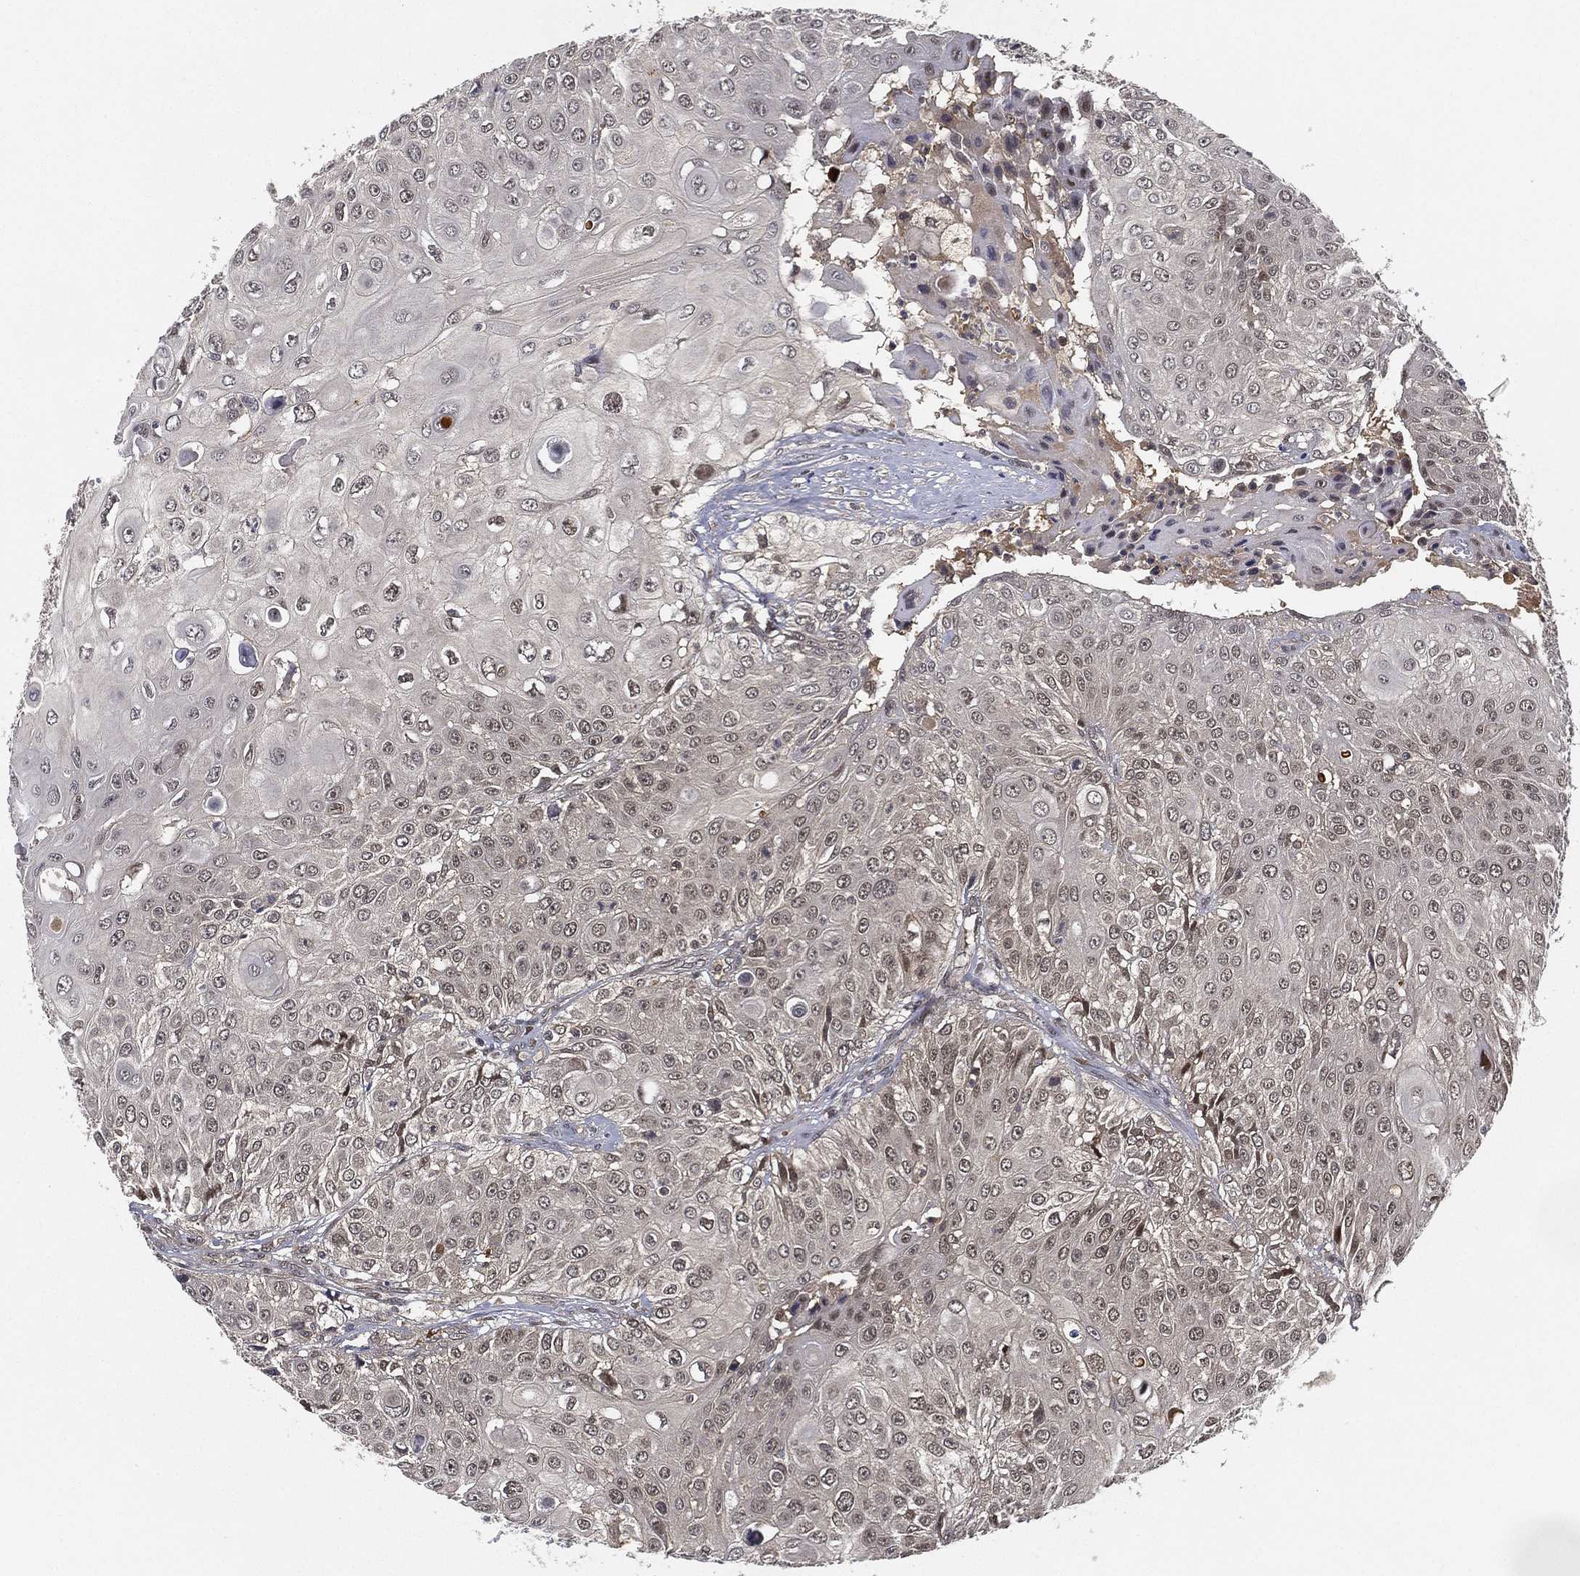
{"staining": {"intensity": "negative", "quantity": "none", "location": "none"}, "tissue": "urothelial cancer", "cell_type": "Tumor cells", "image_type": "cancer", "snomed": [{"axis": "morphology", "description": "Urothelial carcinoma, High grade"}, {"axis": "topography", "description": "Urinary bladder"}], "caption": "Immunohistochemistry of human high-grade urothelial carcinoma exhibits no staining in tumor cells.", "gene": "CFAP251", "patient": {"sex": "female", "age": 79}}